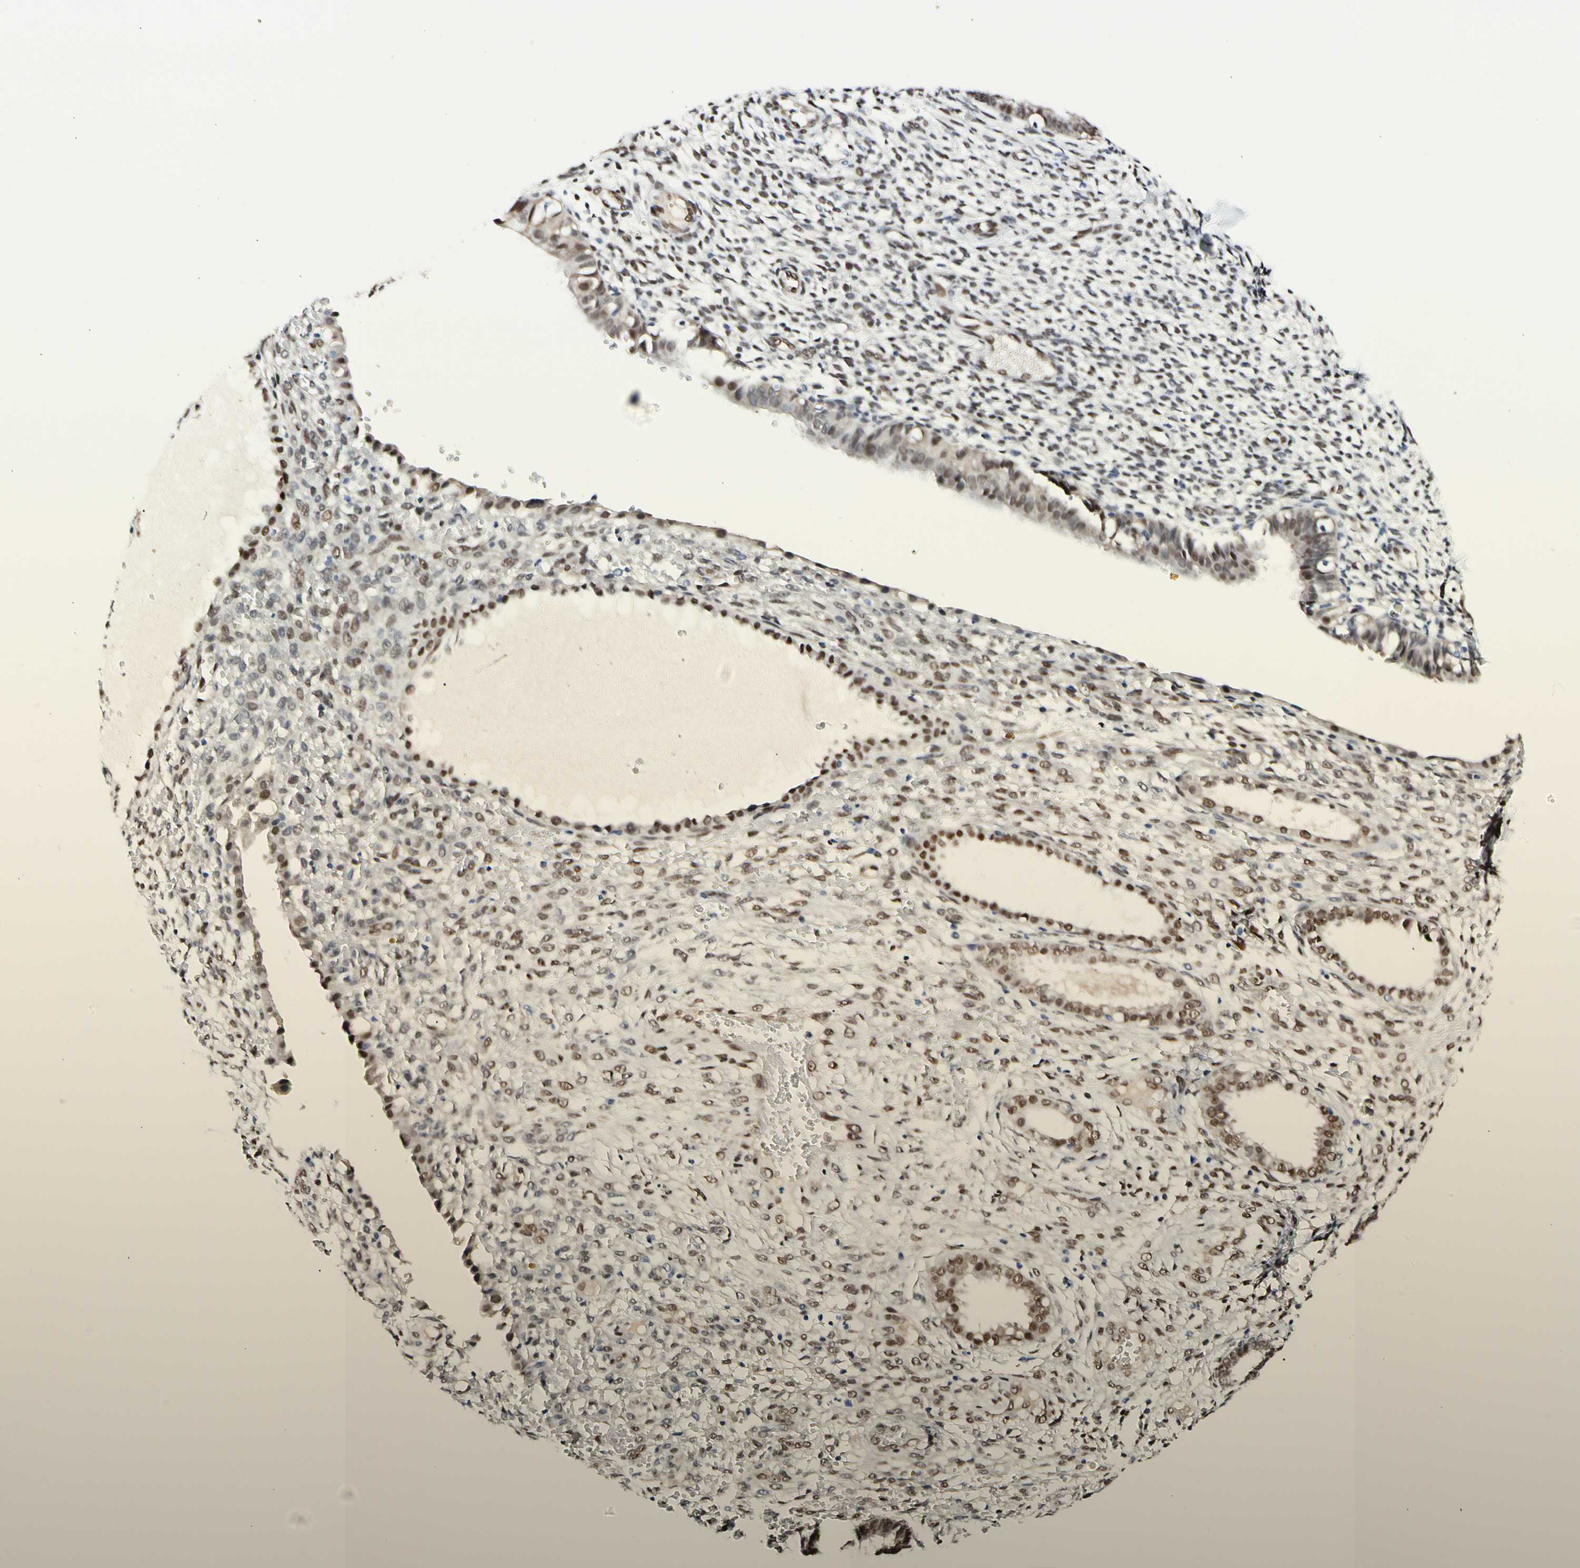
{"staining": {"intensity": "moderate", "quantity": "25%-75%", "location": "nuclear"}, "tissue": "endometrium", "cell_type": "Cells in endometrial stroma", "image_type": "normal", "snomed": [{"axis": "morphology", "description": "Normal tissue, NOS"}, {"axis": "topography", "description": "Endometrium"}], "caption": "This photomicrograph reveals normal endometrium stained with IHC to label a protein in brown. The nuclear of cells in endometrial stroma show moderate positivity for the protein. Nuclei are counter-stained blue.", "gene": "NFIA", "patient": {"sex": "female", "age": 61}}